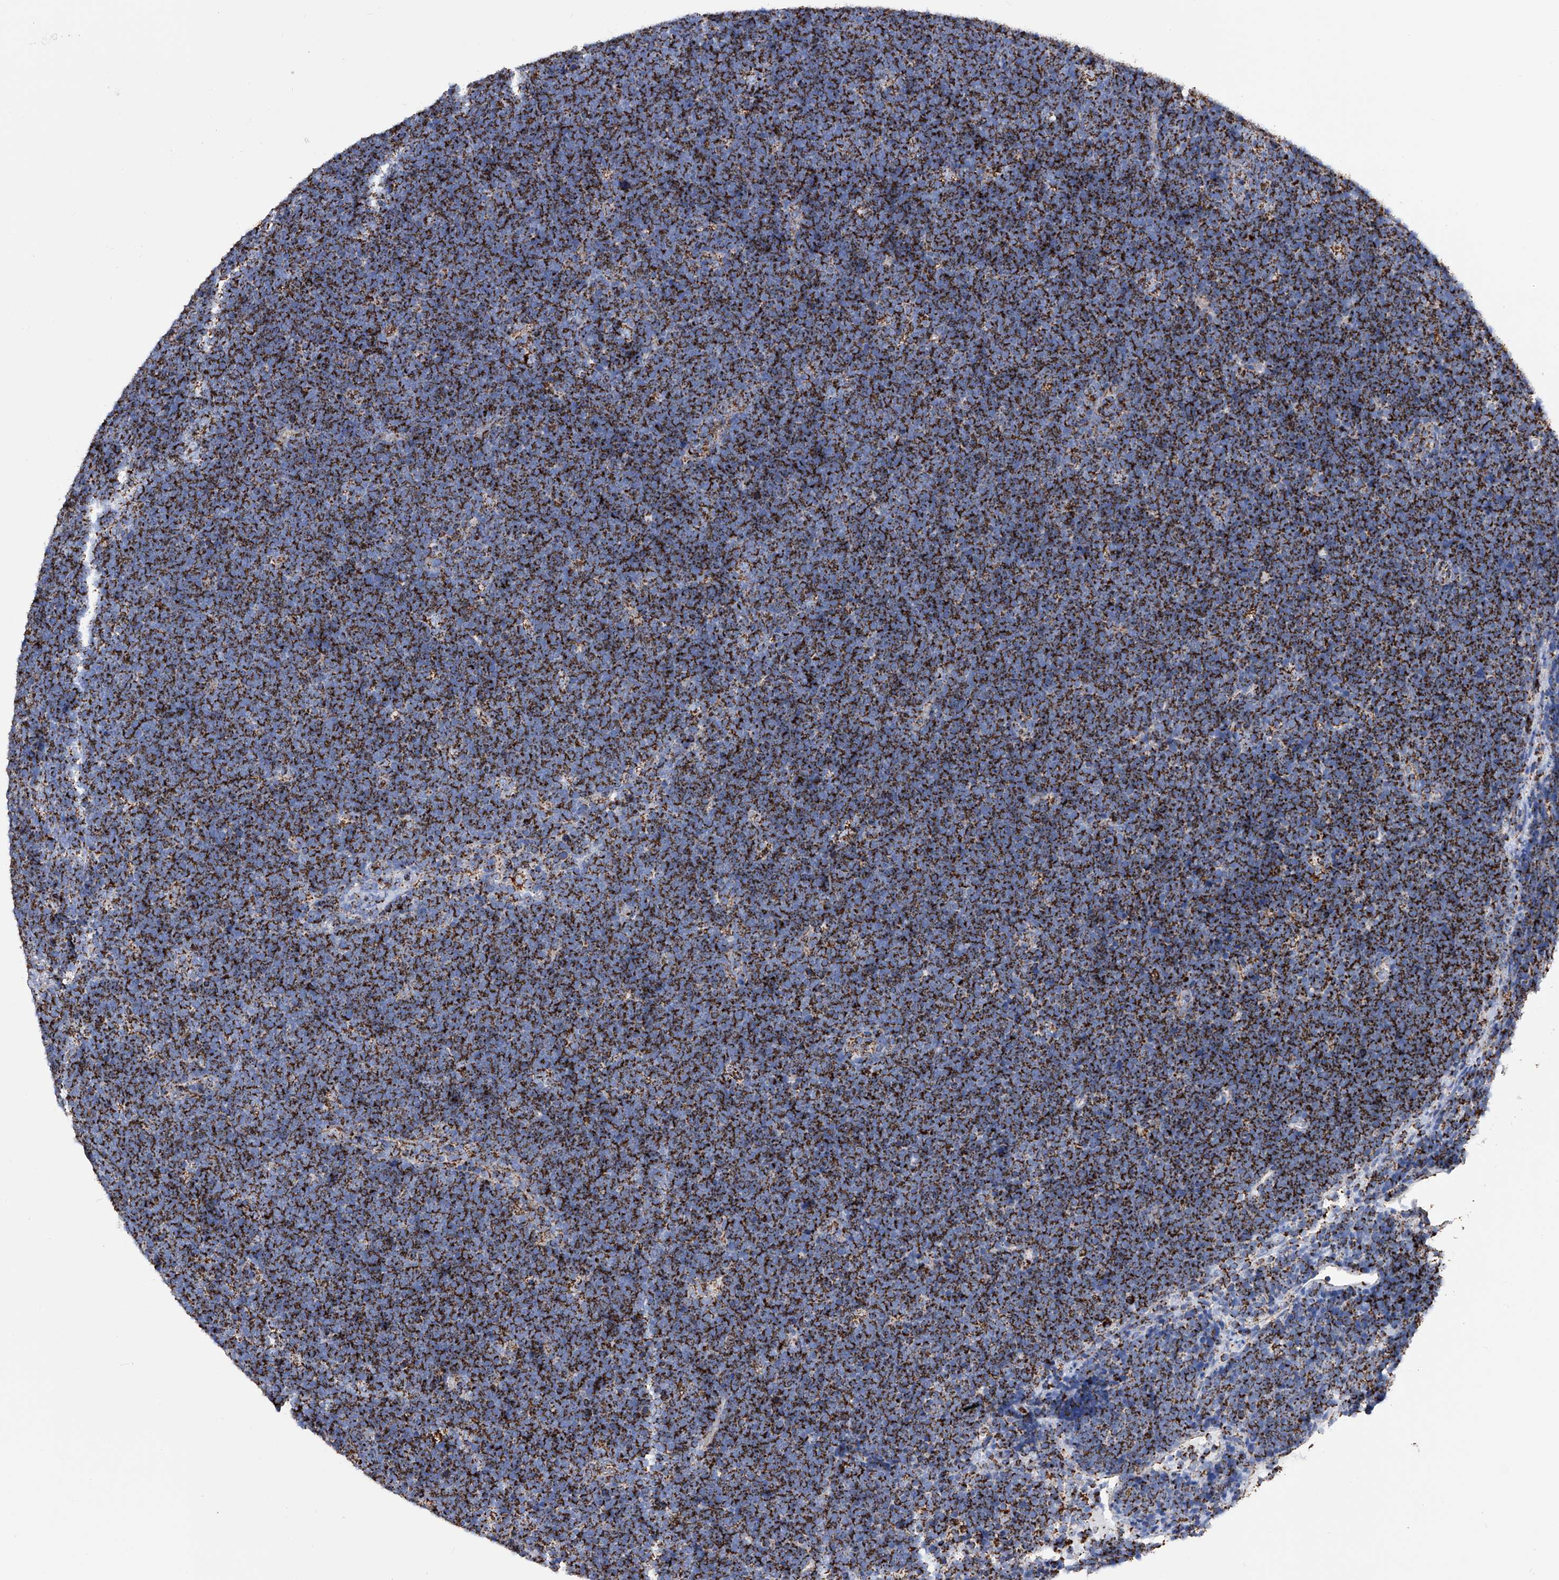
{"staining": {"intensity": "strong", "quantity": ">75%", "location": "cytoplasmic/membranous"}, "tissue": "lymphoma", "cell_type": "Tumor cells", "image_type": "cancer", "snomed": [{"axis": "morphology", "description": "Malignant lymphoma, non-Hodgkin's type, High grade"}, {"axis": "topography", "description": "Lymph node"}], "caption": "Brown immunohistochemical staining in malignant lymphoma, non-Hodgkin's type (high-grade) shows strong cytoplasmic/membranous staining in approximately >75% of tumor cells.", "gene": "ATP5PF", "patient": {"sex": "male", "age": 13}}